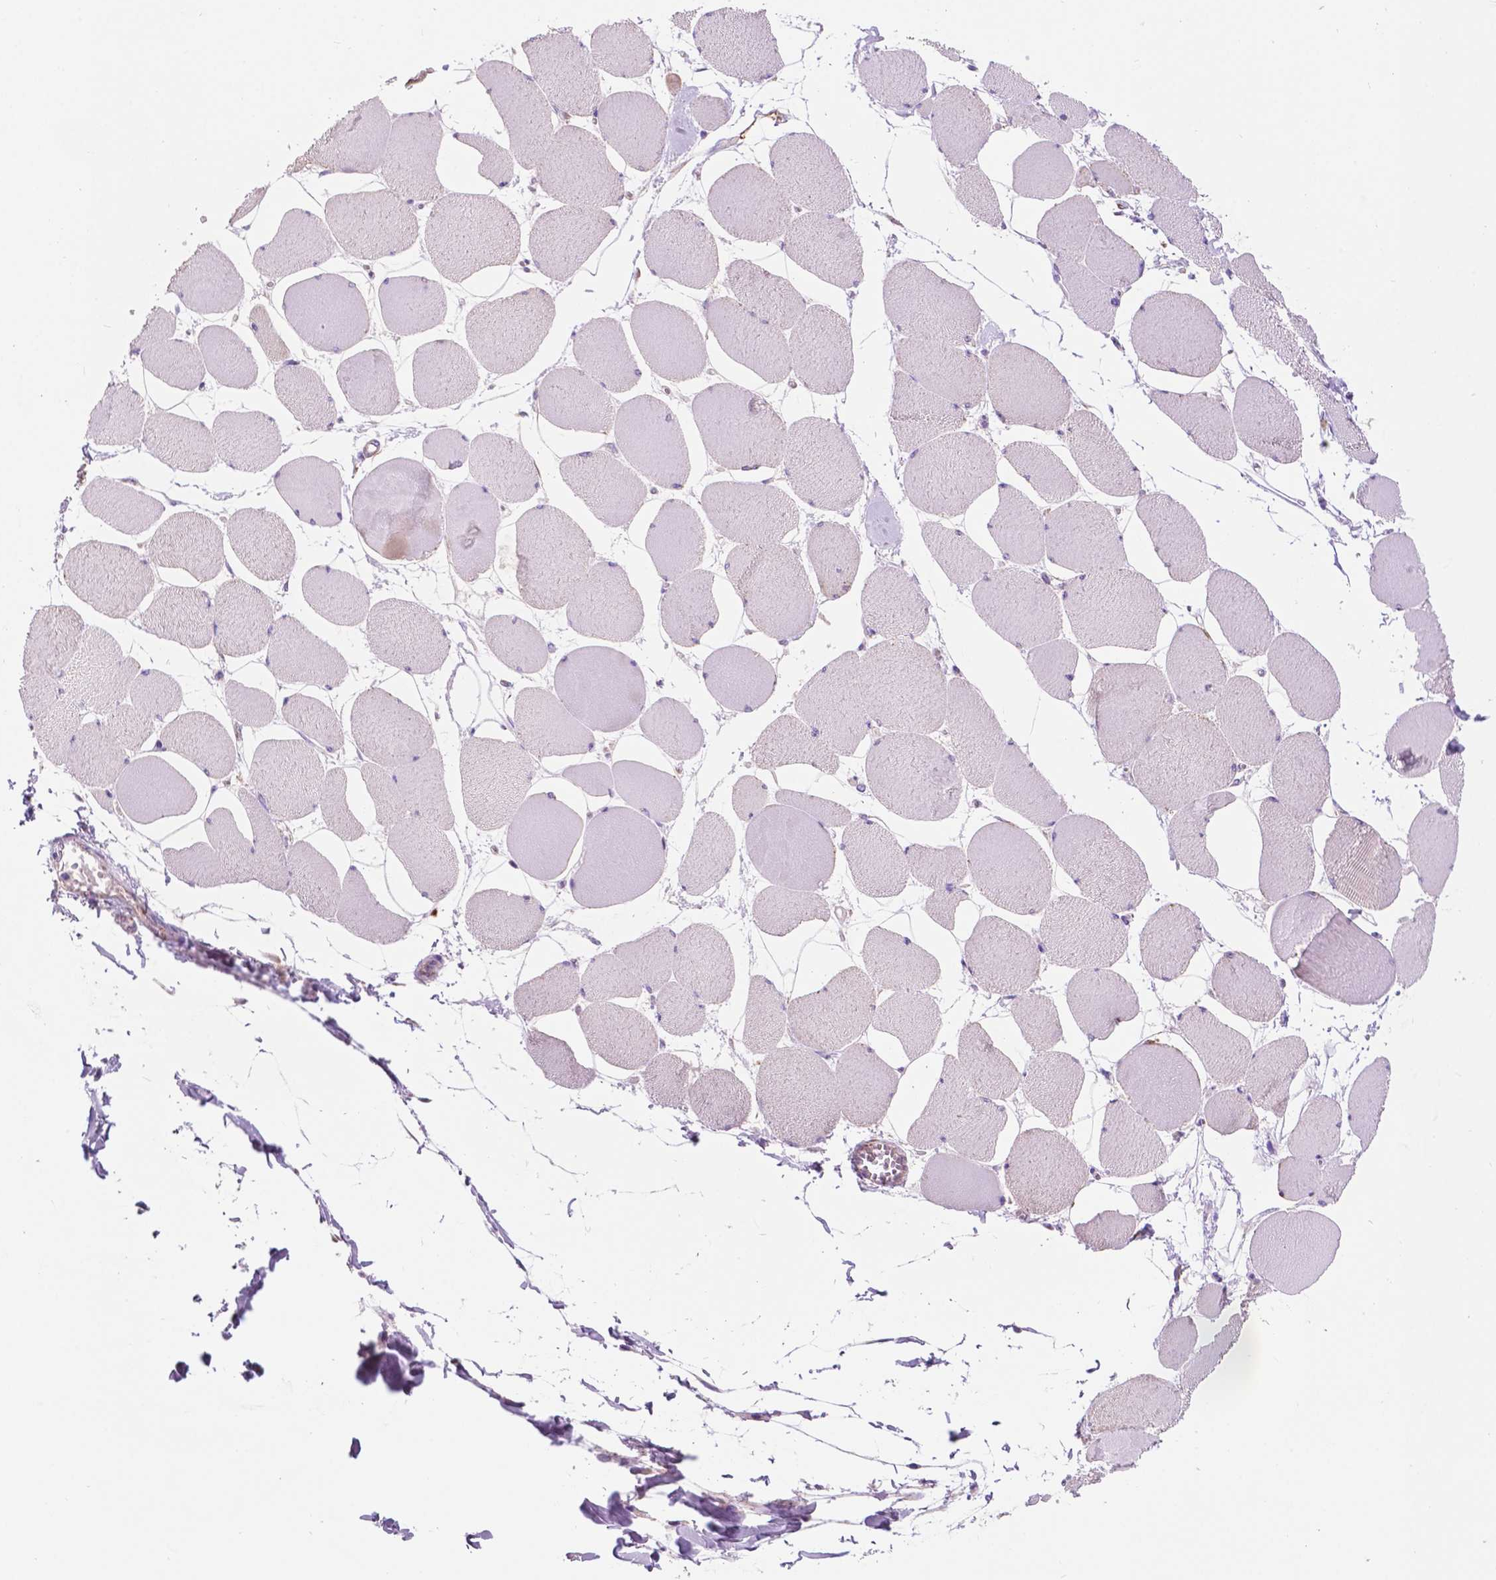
{"staining": {"intensity": "negative", "quantity": "none", "location": "none"}, "tissue": "skeletal muscle", "cell_type": "Myocytes", "image_type": "normal", "snomed": [{"axis": "morphology", "description": "Normal tissue, NOS"}, {"axis": "topography", "description": "Skeletal muscle"}], "caption": "This is an IHC image of normal human skeletal muscle. There is no positivity in myocytes.", "gene": "TRPV5", "patient": {"sex": "female", "age": 75}}